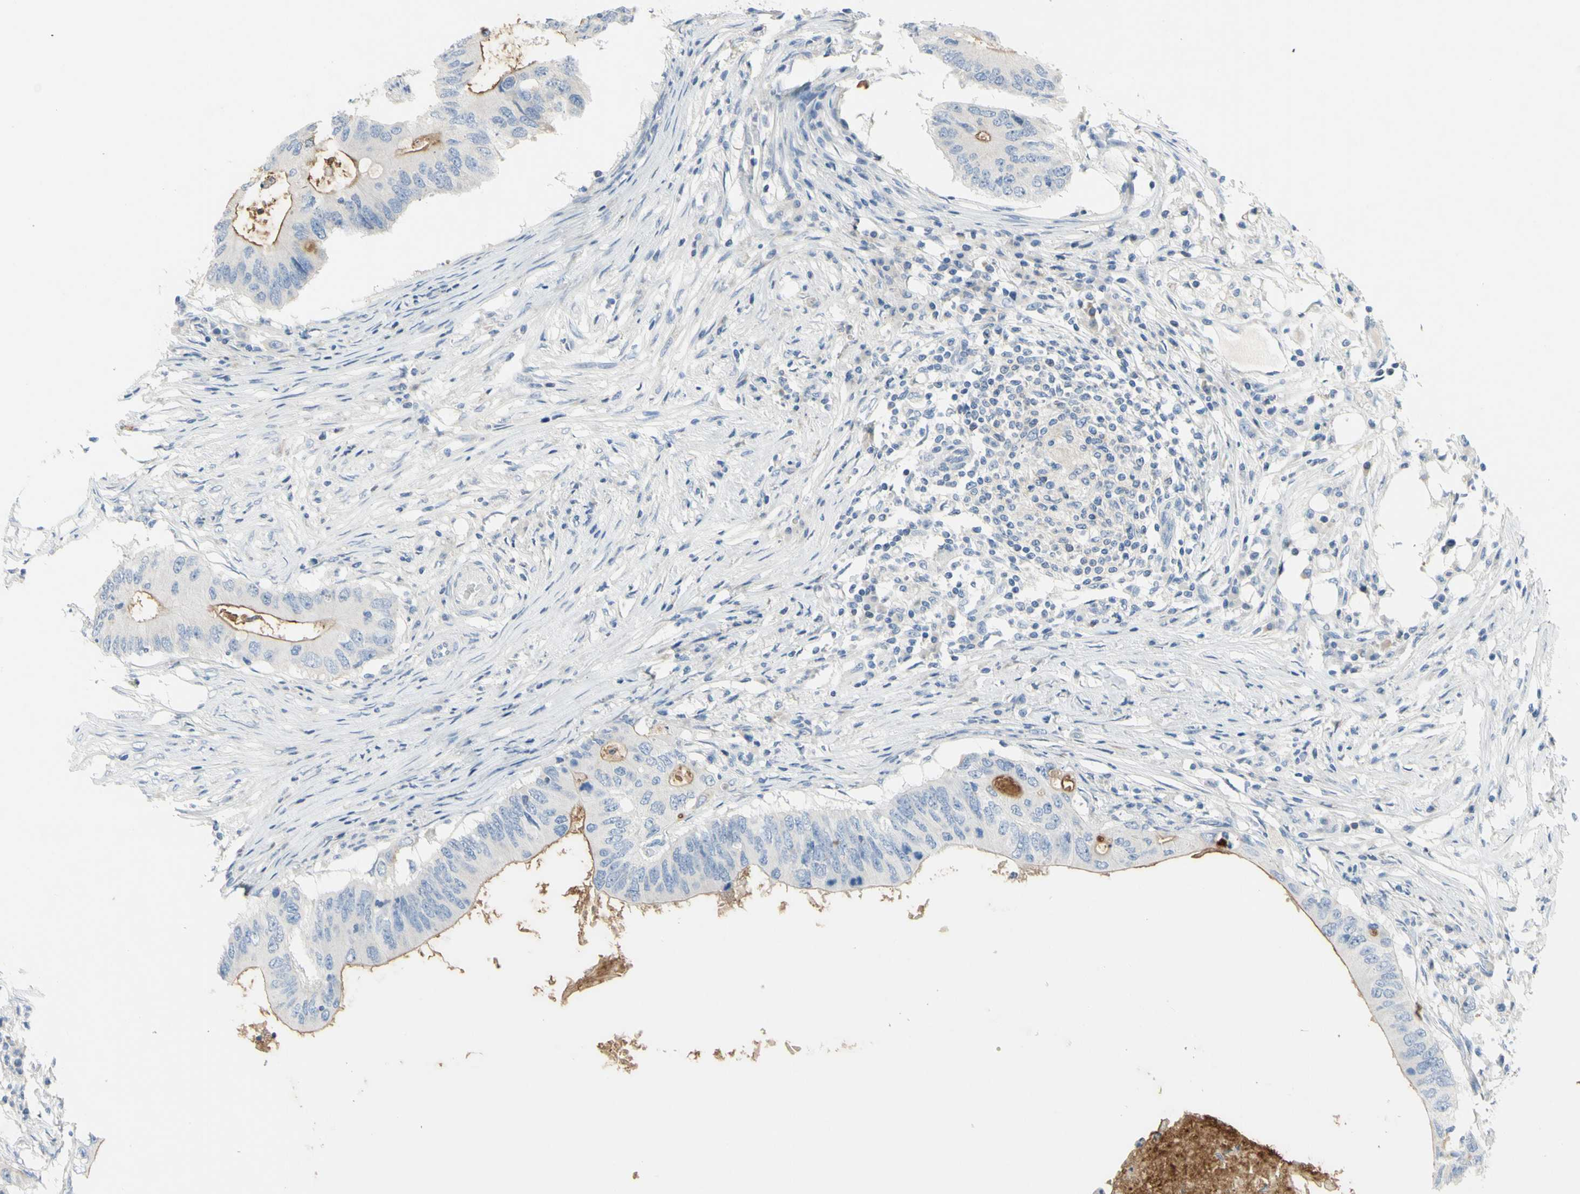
{"staining": {"intensity": "weak", "quantity": "25%-75%", "location": "cytoplasmic/membranous"}, "tissue": "colorectal cancer", "cell_type": "Tumor cells", "image_type": "cancer", "snomed": [{"axis": "morphology", "description": "Adenocarcinoma, NOS"}, {"axis": "topography", "description": "Colon"}], "caption": "Immunohistochemistry staining of colorectal cancer, which reveals low levels of weak cytoplasmic/membranous expression in about 25%-75% of tumor cells indicating weak cytoplasmic/membranous protein staining. The staining was performed using DAB (brown) for protein detection and nuclei were counterstained in hematoxylin (blue).", "gene": "MUC1", "patient": {"sex": "male", "age": 71}}